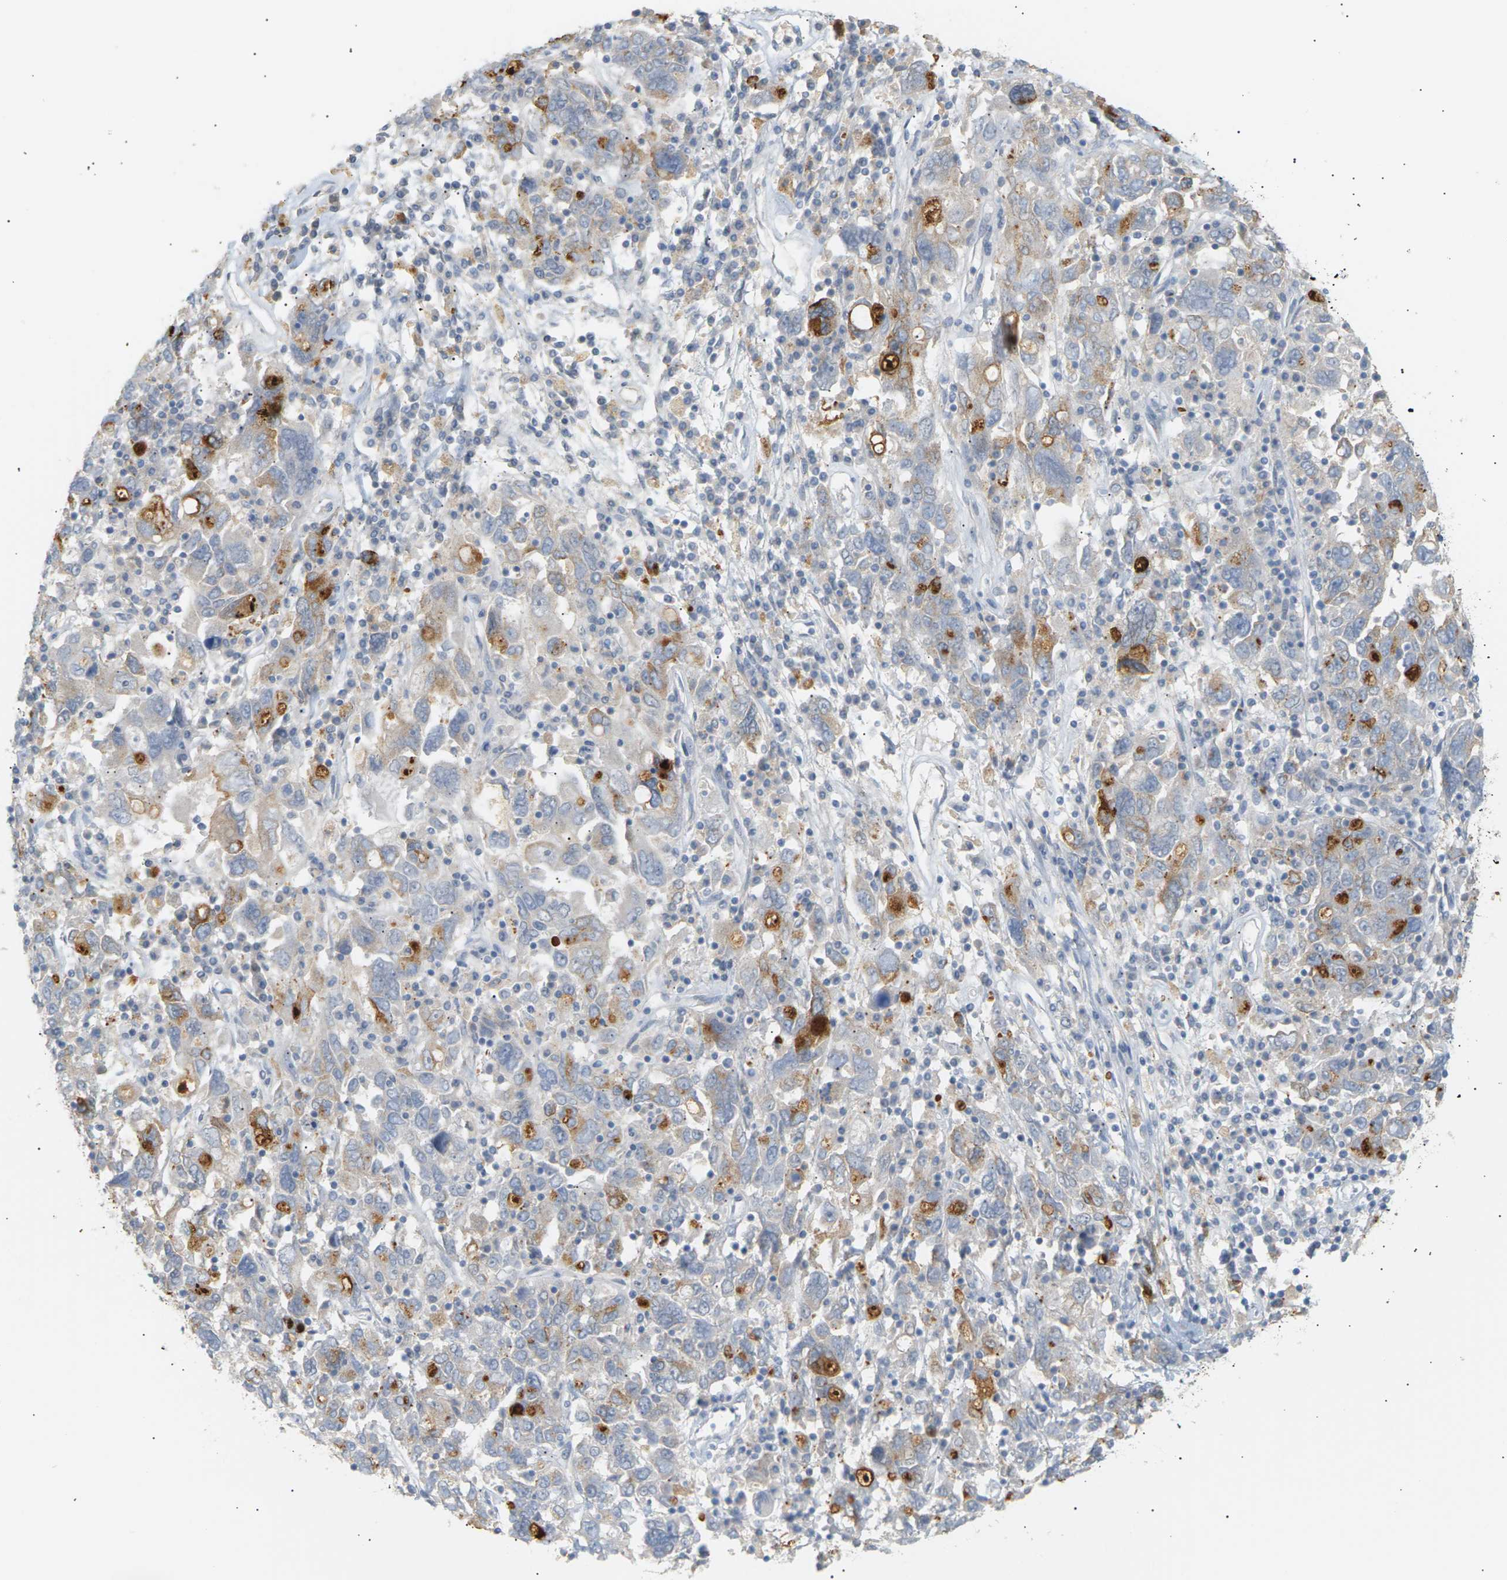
{"staining": {"intensity": "moderate", "quantity": "<25%", "location": "cytoplasmic/membranous"}, "tissue": "ovarian cancer", "cell_type": "Tumor cells", "image_type": "cancer", "snomed": [{"axis": "morphology", "description": "Carcinoma, endometroid"}, {"axis": "topography", "description": "Ovary"}], "caption": "This is an image of immunohistochemistry staining of ovarian cancer (endometroid carcinoma), which shows moderate positivity in the cytoplasmic/membranous of tumor cells.", "gene": "CLU", "patient": {"sex": "female", "age": 62}}